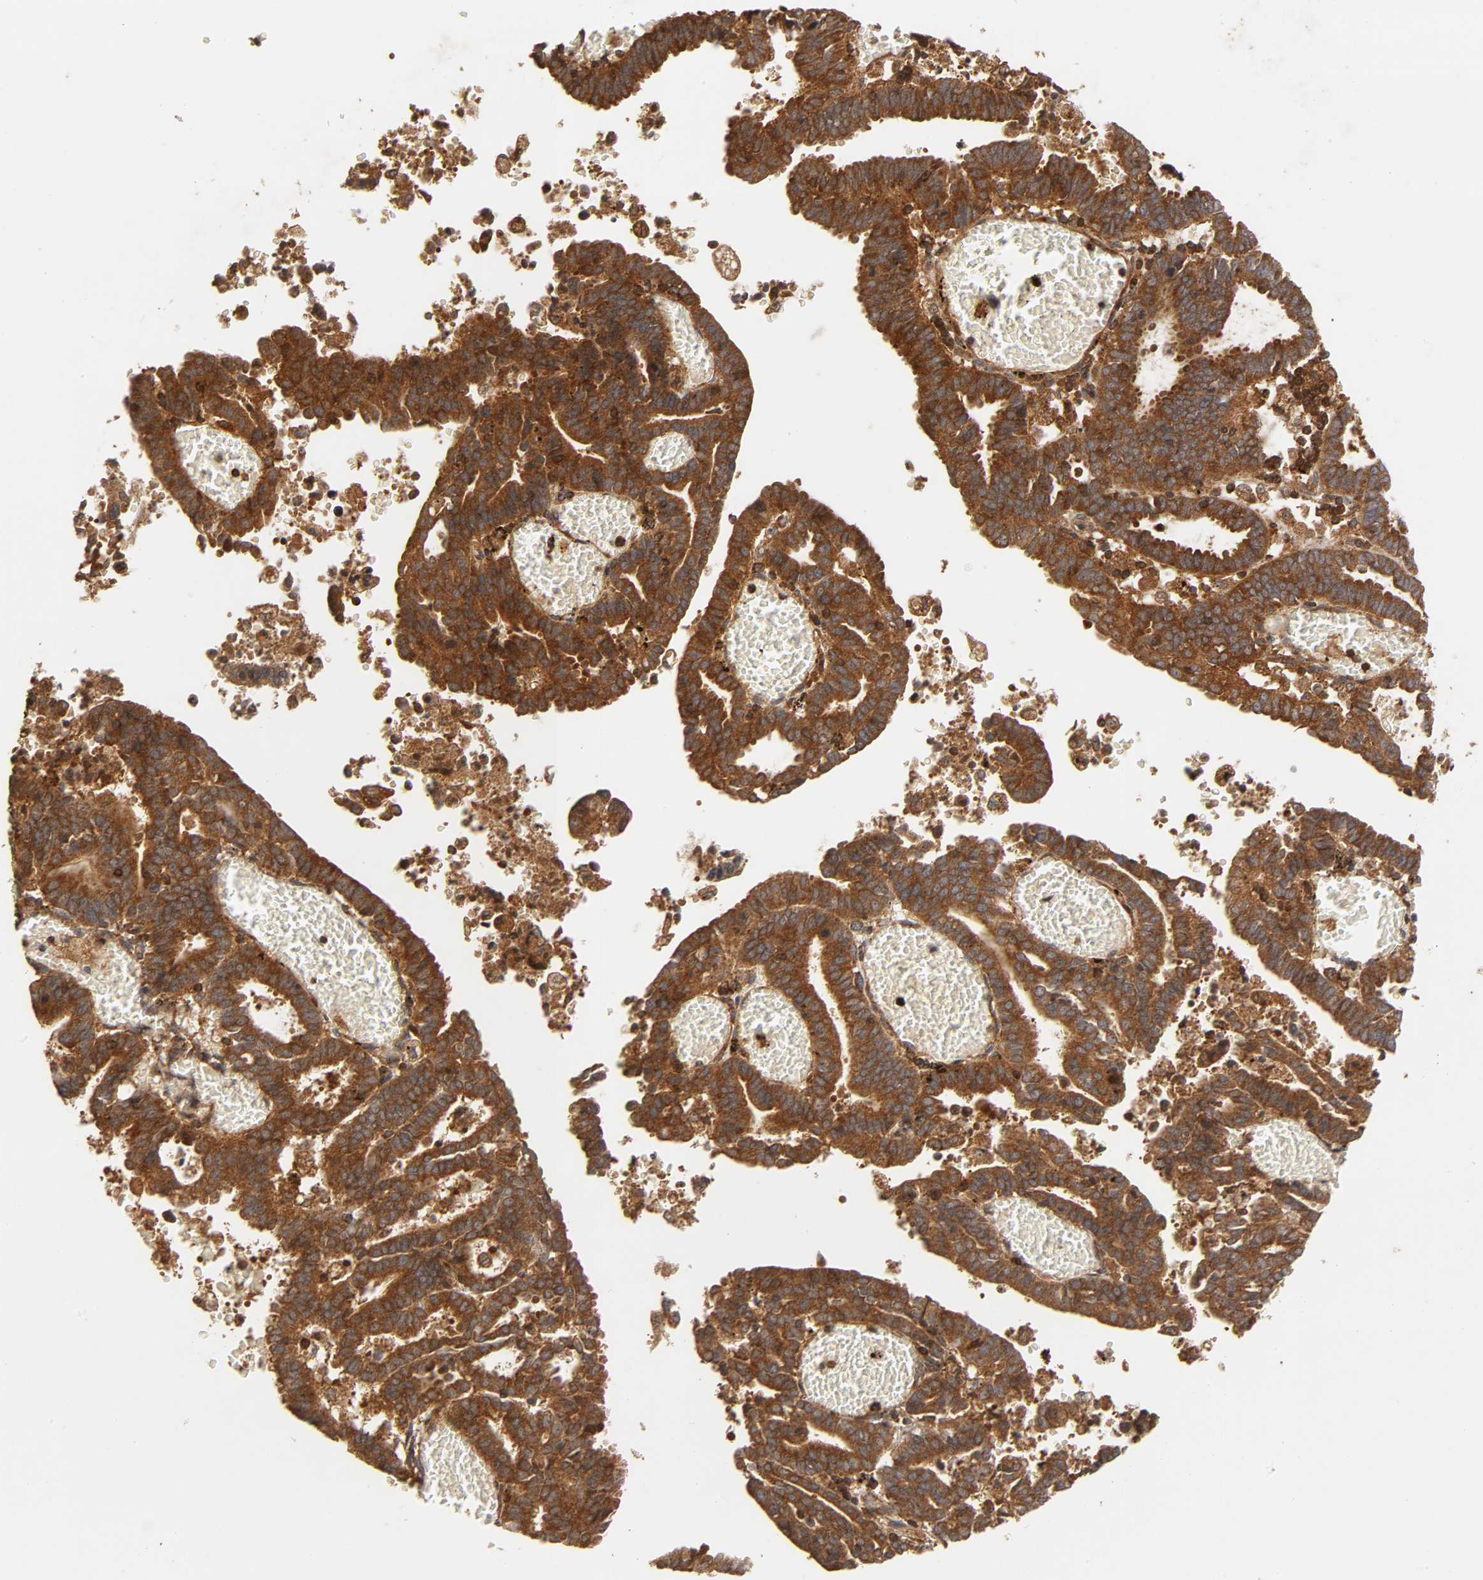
{"staining": {"intensity": "strong", "quantity": ">75%", "location": "cytoplasmic/membranous"}, "tissue": "endometrial cancer", "cell_type": "Tumor cells", "image_type": "cancer", "snomed": [{"axis": "morphology", "description": "Adenocarcinoma, NOS"}, {"axis": "topography", "description": "Uterus"}], "caption": "Adenocarcinoma (endometrial) tissue displays strong cytoplasmic/membranous staining in approximately >75% of tumor cells", "gene": "IKBKB", "patient": {"sex": "female", "age": 83}}